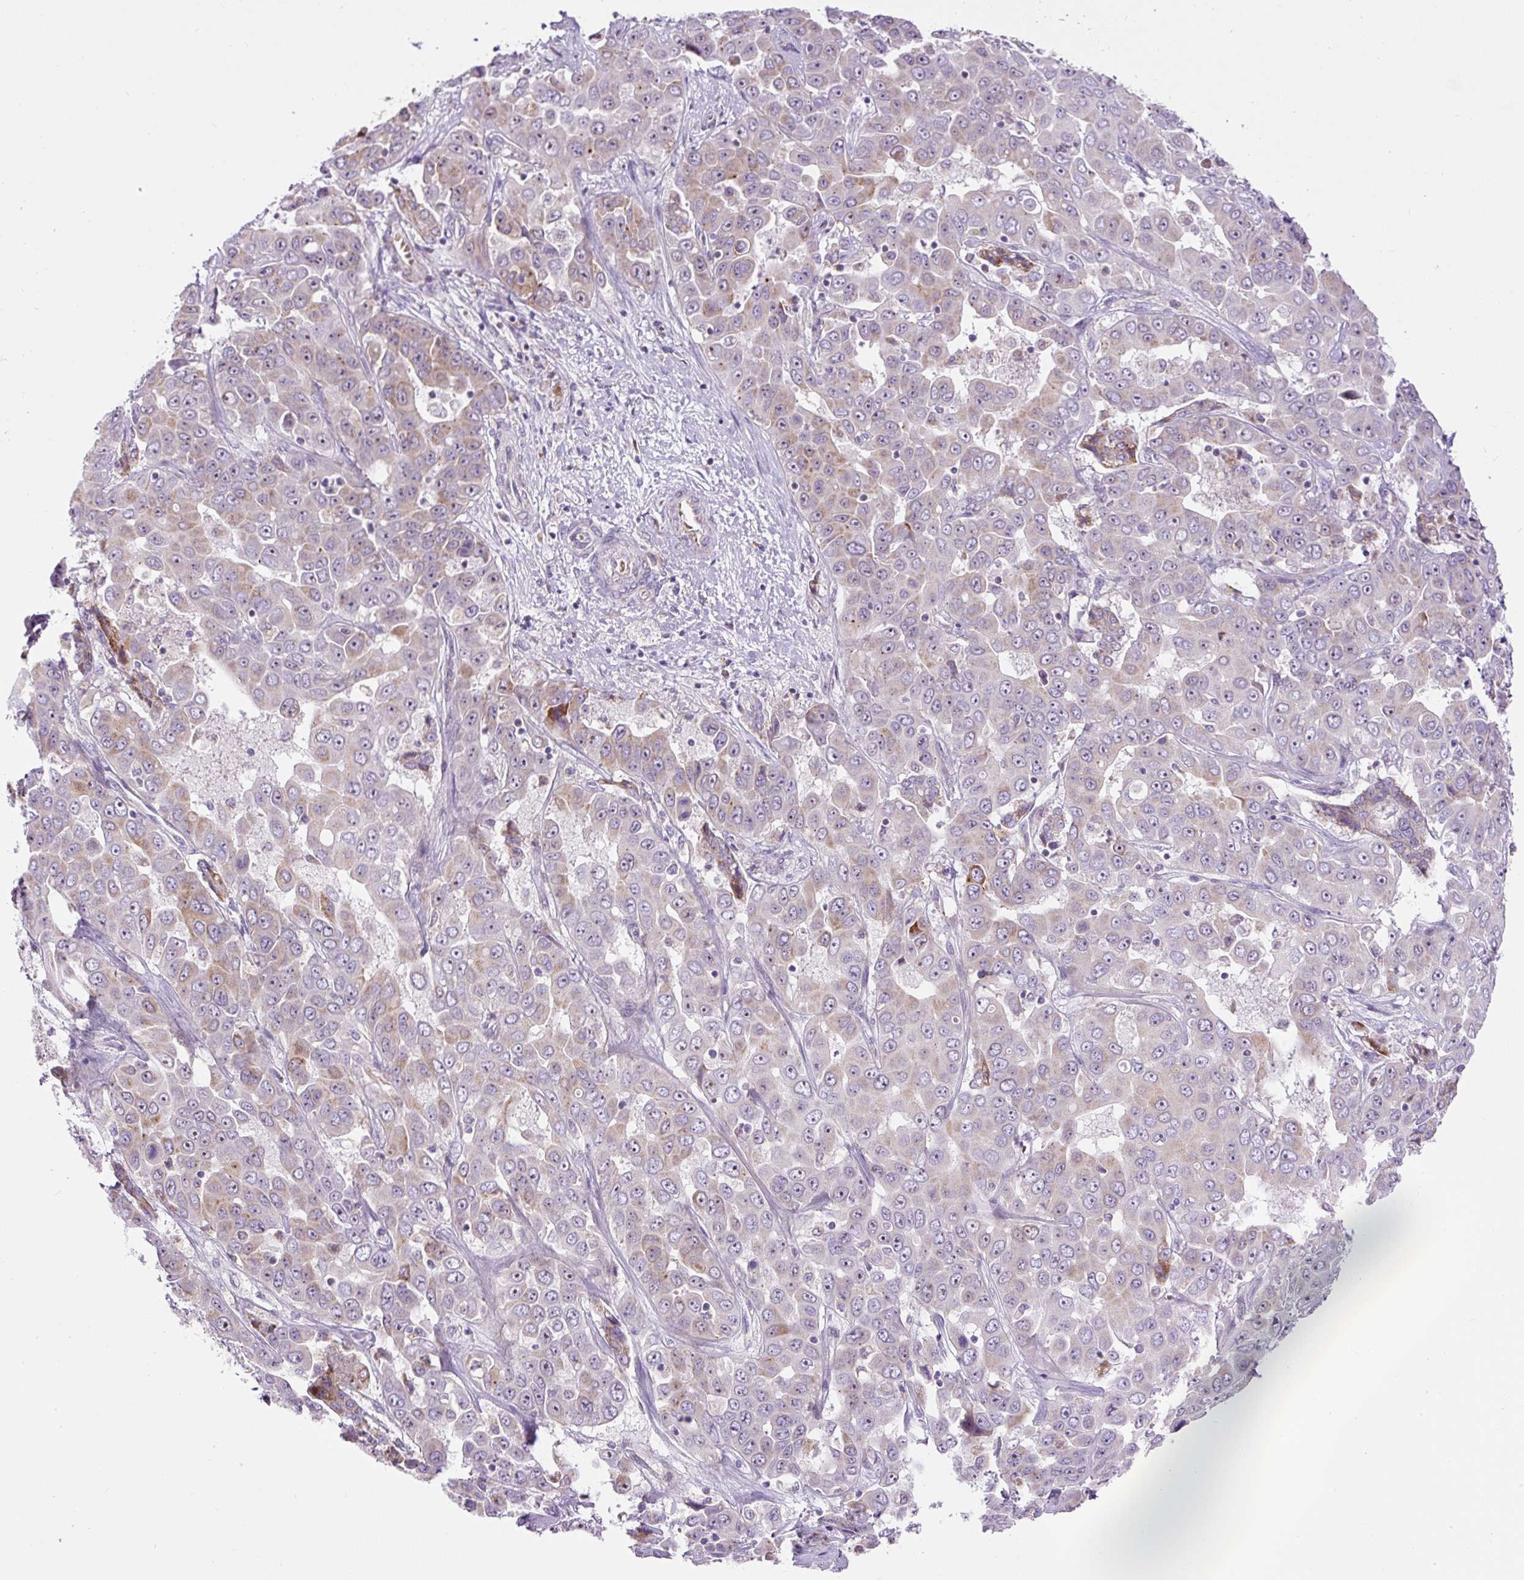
{"staining": {"intensity": "moderate", "quantity": "<25%", "location": "cytoplasmic/membranous,nuclear"}, "tissue": "liver cancer", "cell_type": "Tumor cells", "image_type": "cancer", "snomed": [{"axis": "morphology", "description": "Cholangiocarcinoma"}, {"axis": "topography", "description": "Liver"}], "caption": "Immunohistochemistry (IHC) histopathology image of liver cholangiocarcinoma stained for a protein (brown), which reveals low levels of moderate cytoplasmic/membranous and nuclear positivity in approximately <25% of tumor cells.", "gene": "ZNF596", "patient": {"sex": "female", "age": 52}}